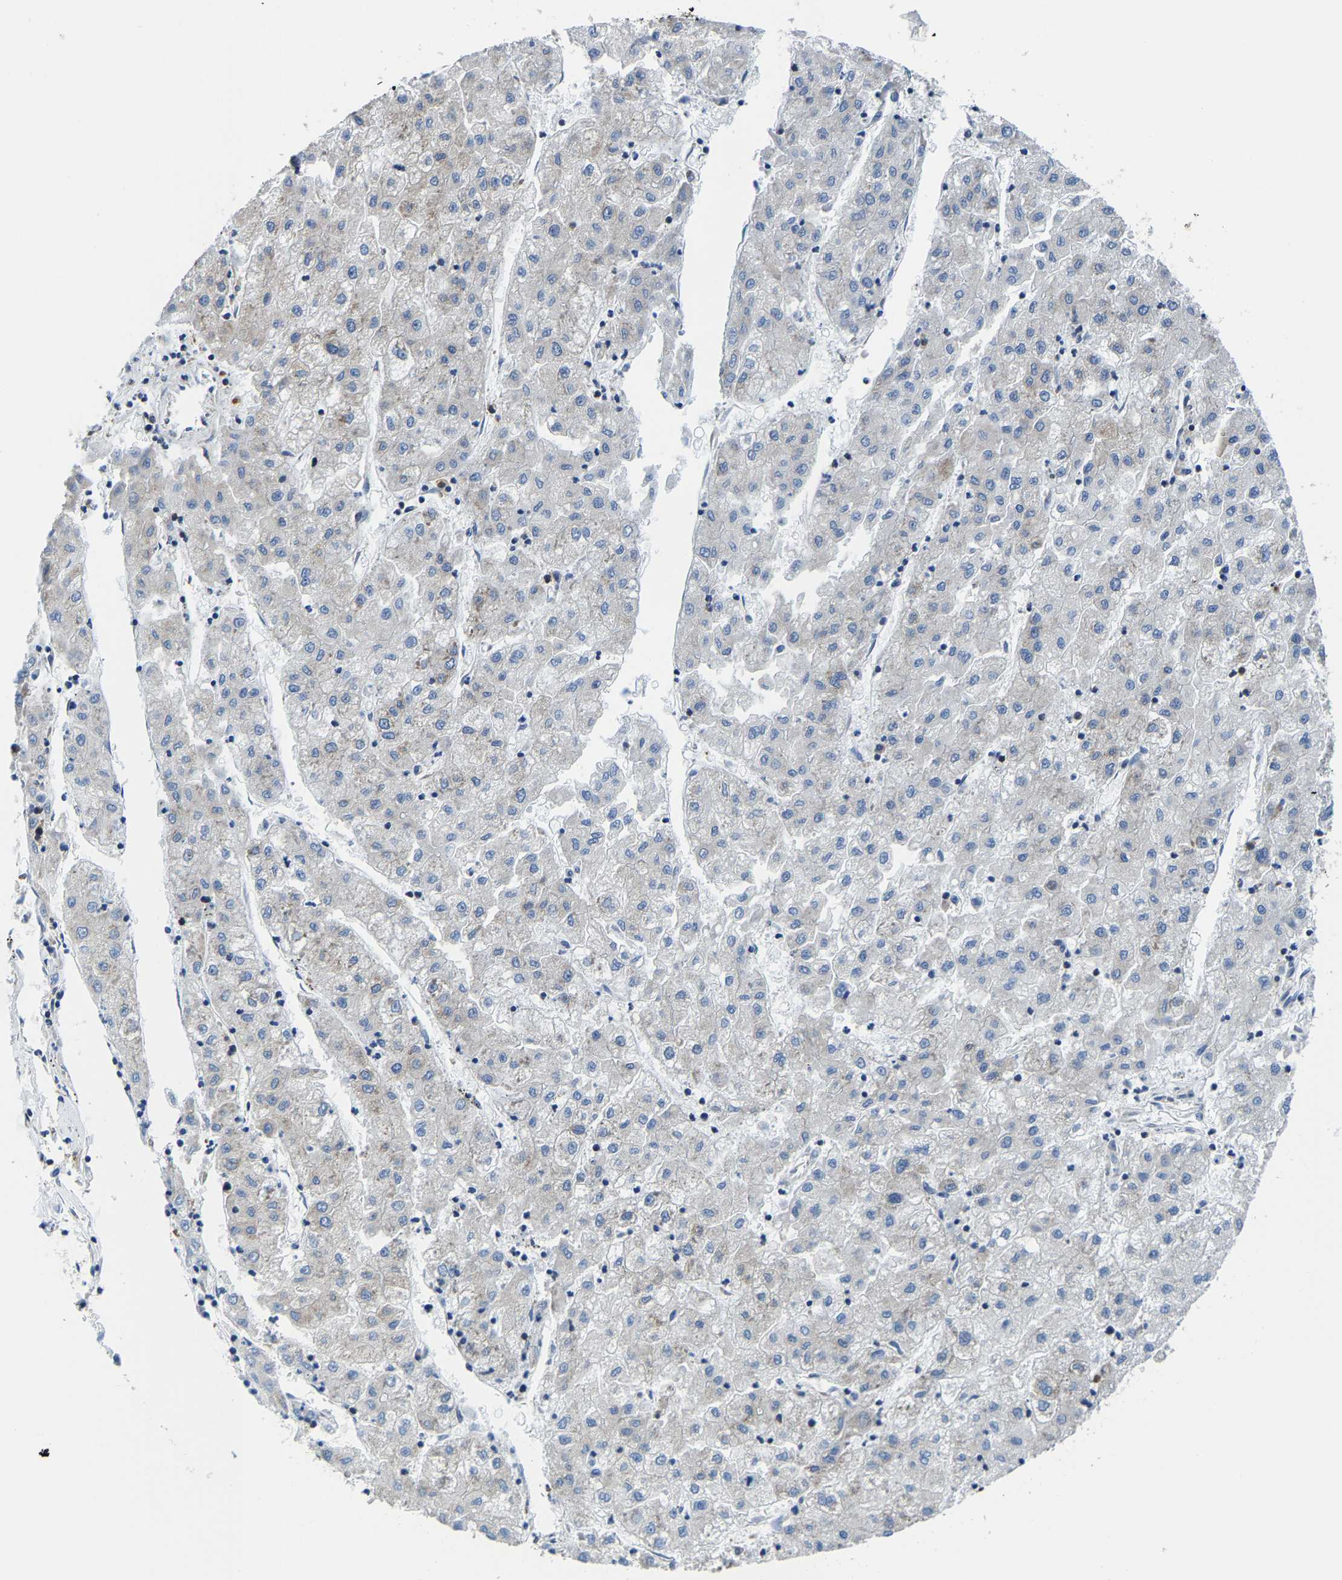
{"staining": {"intensity": "weak", "quantity": "<25%", "location": "cytoplasmic/membranous"}, "tissue": "liver cancer", "cell_type": "Tumor cells", "image_type": "cancer", "snomed": [{"axis": "morphology", "description": "Carcinoma, Hepatocellular, NOS"}, {"axis": "topography", "description": "Liver"}], "caption": "The photomicrograph reveals no significant positivity in tumor cells of hepatocellular carcinoma (liver).", "gene": "G3BP2", "patient": {"sex": "male", "age": 72}}